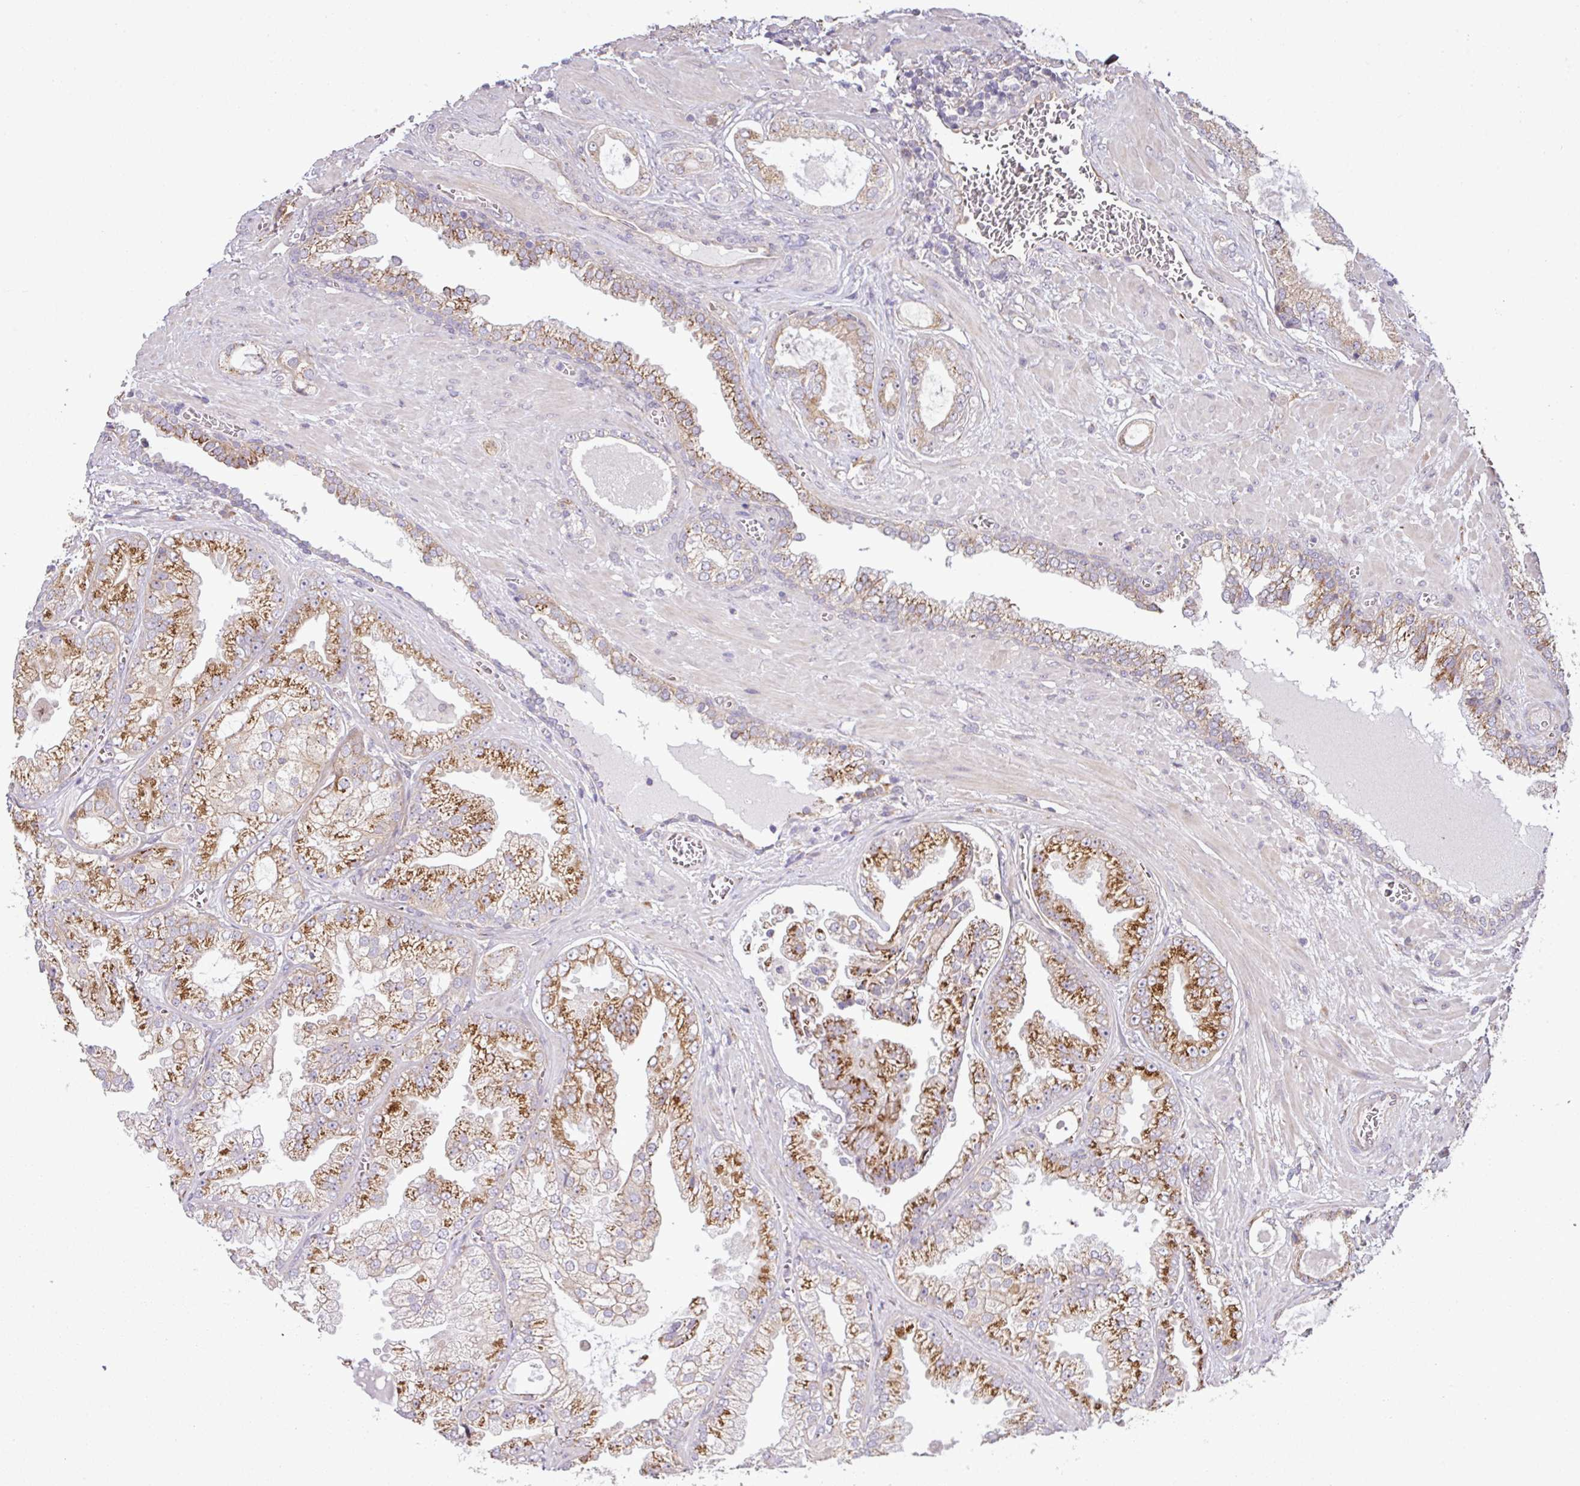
{"staining": {"intensity": "strong", "quantity": "25%-75%", "location": "cytoplasmic/membranous"}, "tissue": "prostate cancer", "cell_type": "Tumor cells", "image_type": "cancer", "snomed": [{"axis": "morphology", "description": "Adenocarcinoma, Low grade"}, {"axis": "topography", "description": "Prostate"}], "caption": "Protein staining of prostate cancer tissue reveals strong cytoplasmic/membranous staining in about 25%-75% of tumor cells.", "gene": "TIMMDC1", "patient": {"sex": "male", "age": 57}}